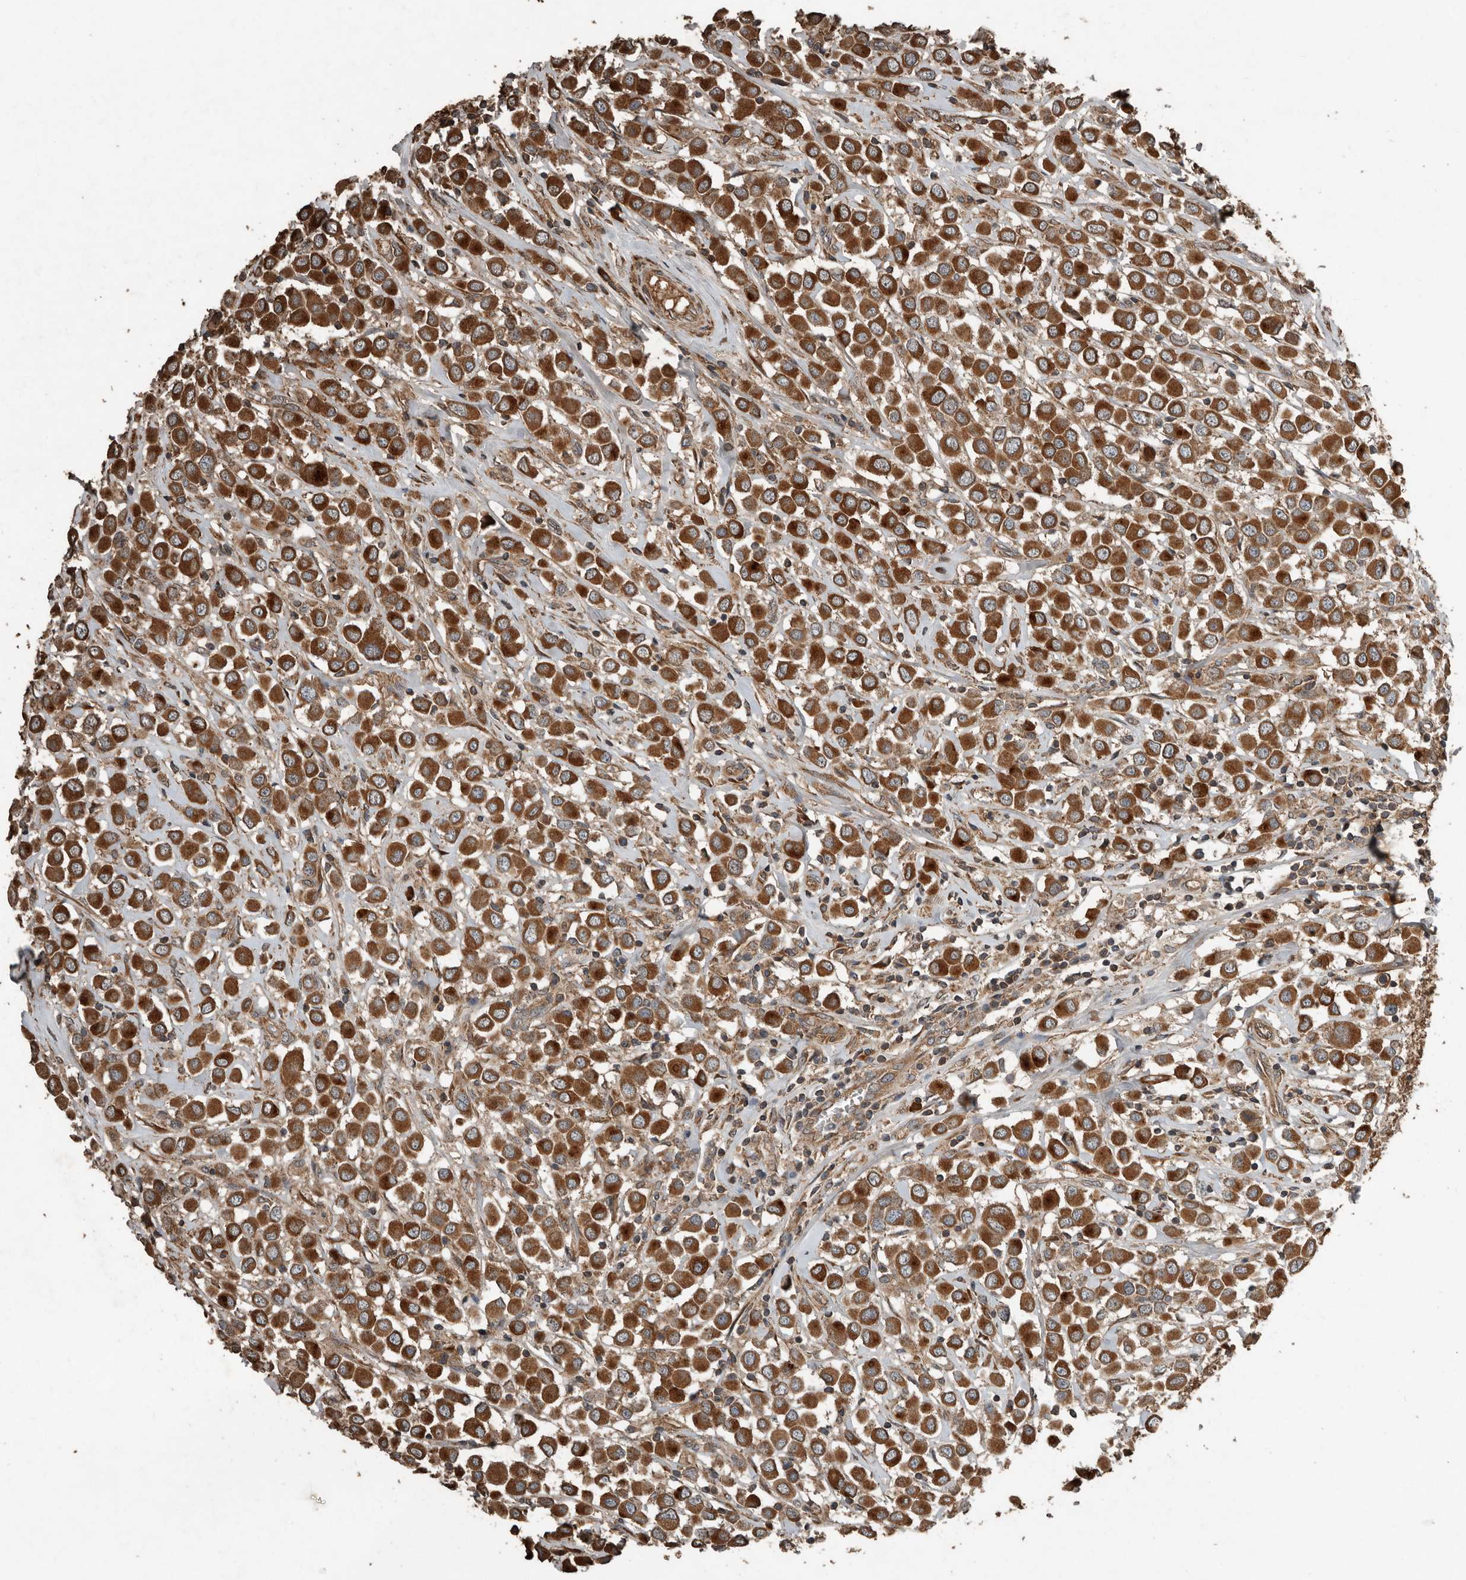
{"staining": {"intensity": "strong", "quantity": ">75%", "location": "cytoplasmic/membranous"}, "tissue": "breast cancer", "cell_type": "Tumor cells", "image_type": "cancer", "snomed": [{"axis": "morphology", "description": "Duct carcinoma"}, {"axis": "topography", "description": "Breast"}], "caption": "Protein analysis of breast intraductal carcinoma tissue reveals strong cytoplasmic/membranous staining in about >75% of tumor cells.", "gene": "RNF207", "patient": {"sex": "female", "age": 61}}